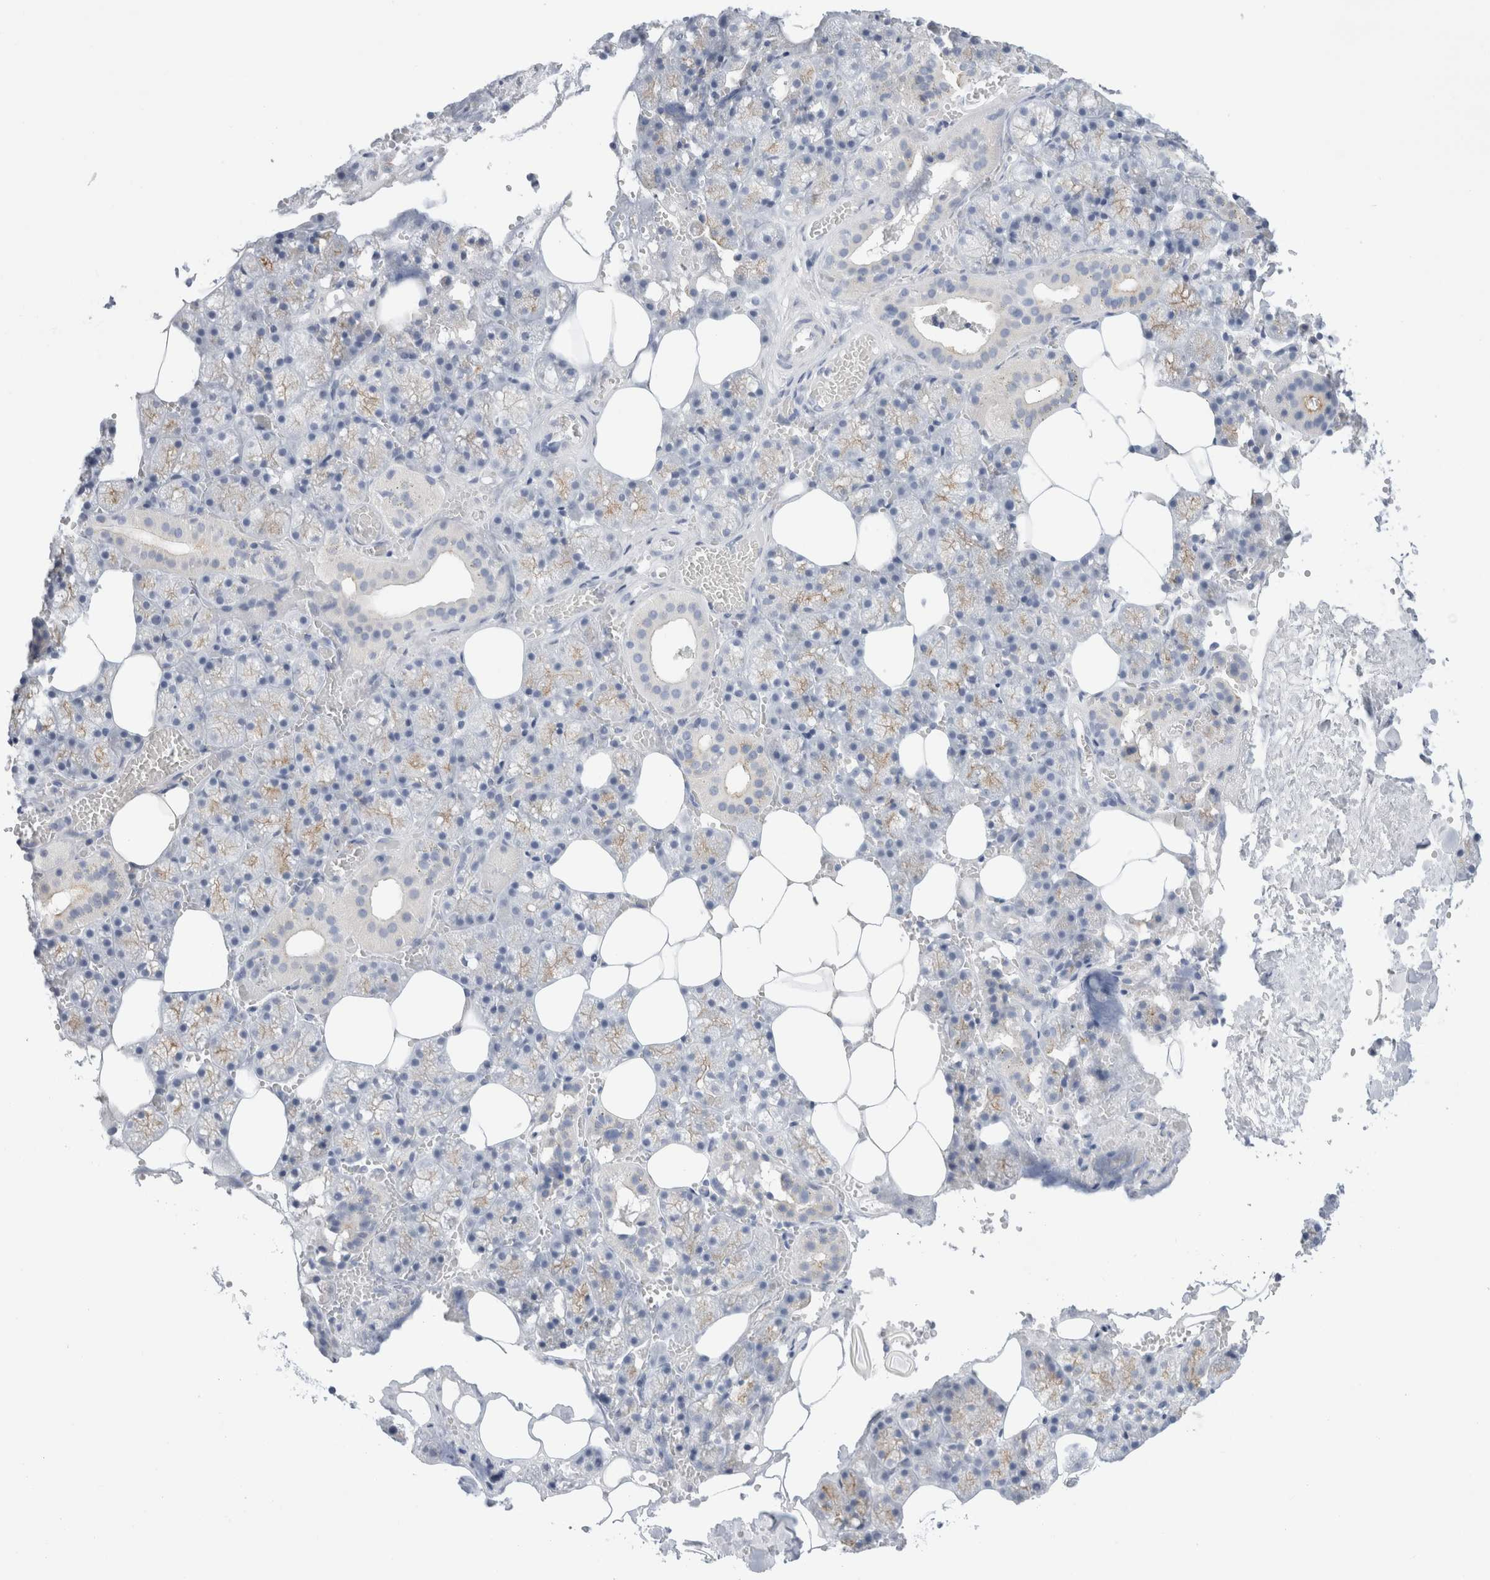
{"staining": {"intensity": "negative", "quantity": "none", "location": "none"}, "tissue": "salivary gland", "cell_type": "Glandular cells", "image_type": "normal", "snomed": [{"axis": "morphology", "description": "Normal tissue, NOS"}, {"axis": "topography", "description": "Salivary gland"}], "caption": "A micrograph of salivary gland stained for a protein shows no brown staining in glandular cells. (Brightfield microscopy of DAB (3,3'-diaminobenzidine) immunohistochemistry at high magnification).", "gene": "MUC15", "patient": {"sex": "male", "age": 62}}